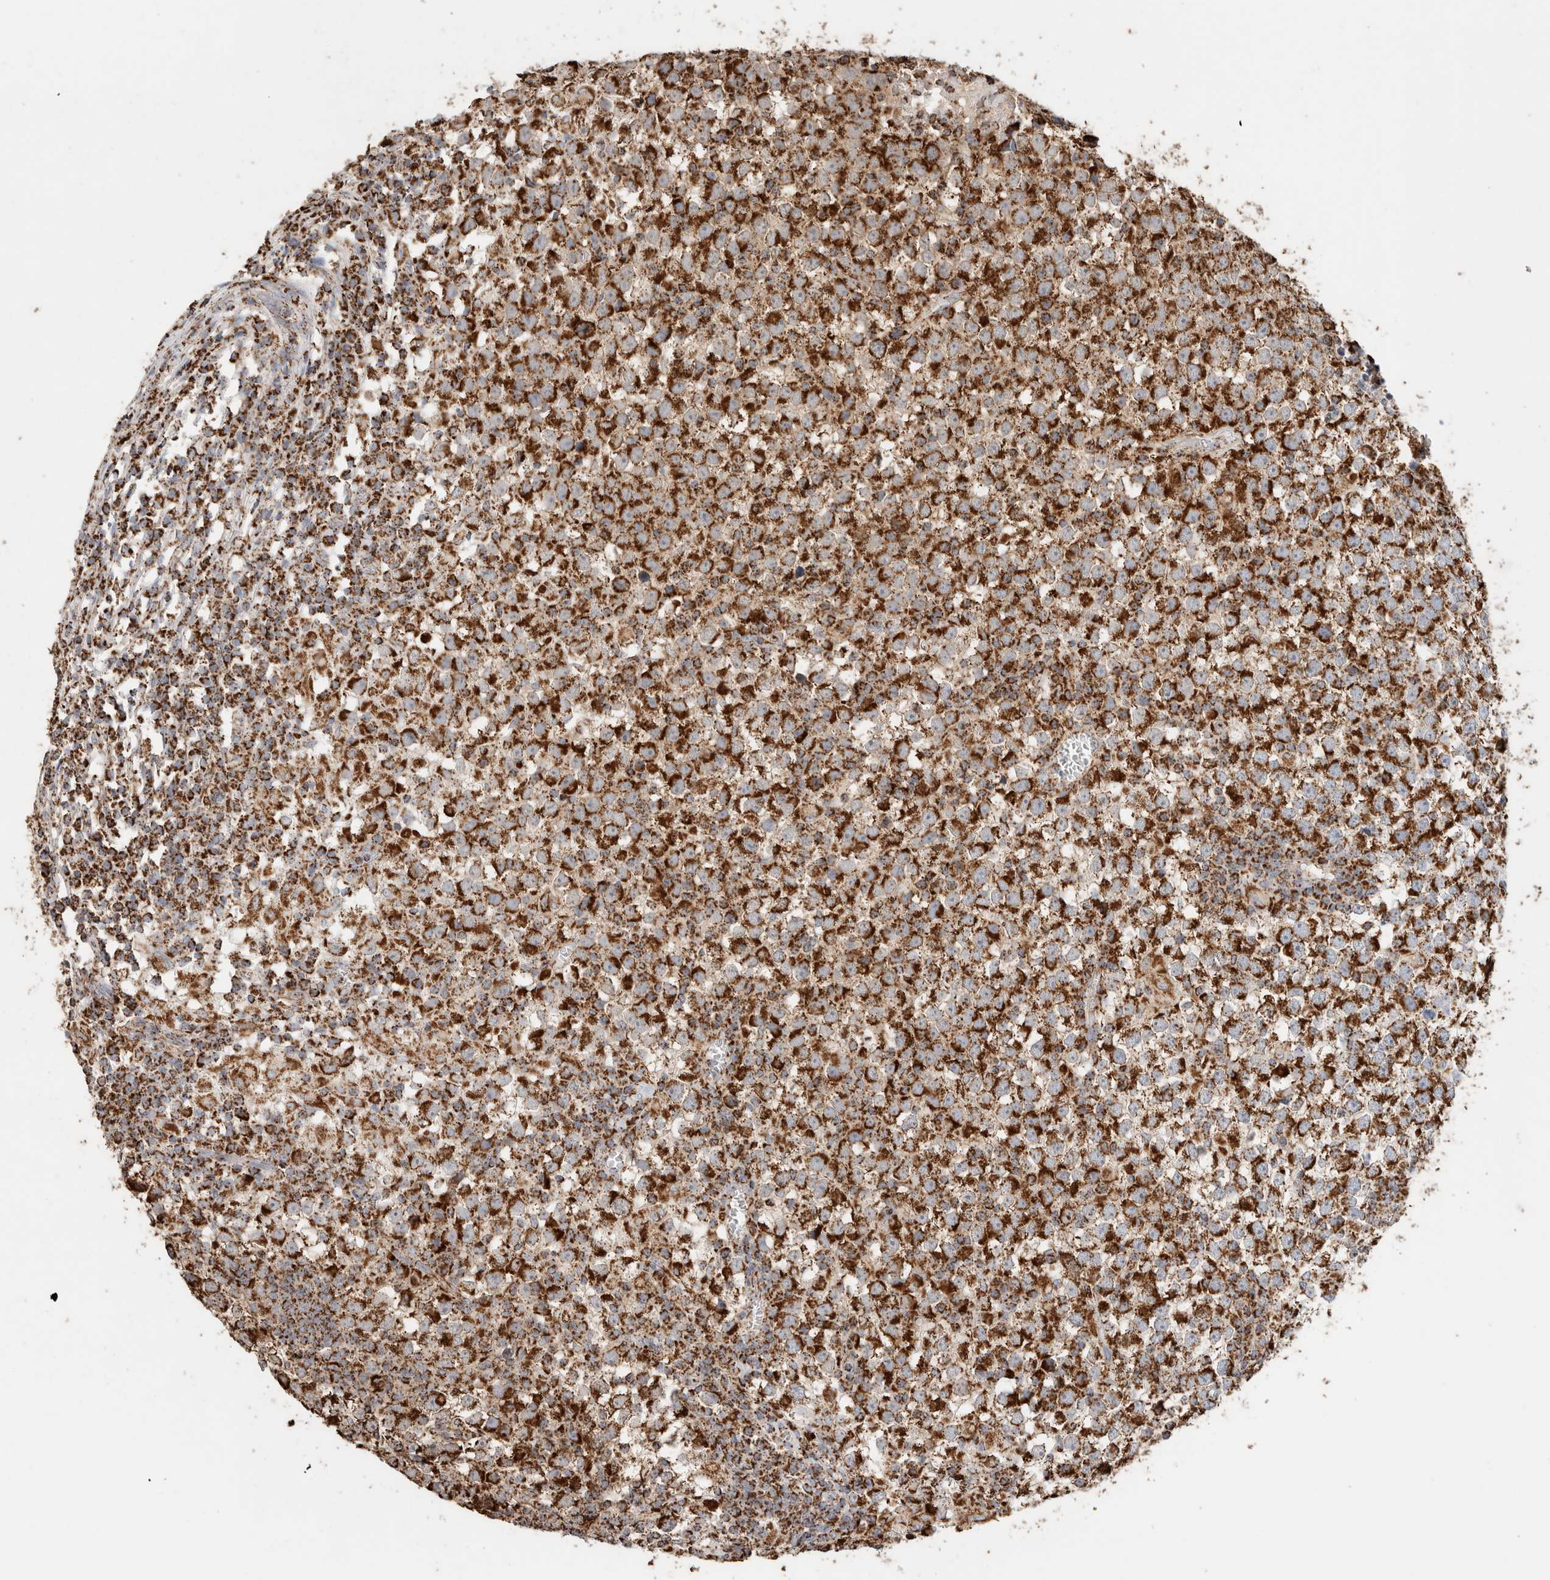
{"staining": {"intensity": "strong", "quantity": ">75%", "location": "cytoplasmic/membranous"}, "tissue": "testis cancer", "cell_type": "Tumor cells", "image_type": "cancer", "snomed": [{"axis": "morphology", "description": "Seminoma, NOS"}, {"axis": "topography", "description": "Testis"}], "caption": "Immunohistochemistry (DAB (3,3'-diaminobenzidine)) staining of human testis cancer shows strong cytoplasmic/membranous protein expression in about >75% of tumor cells.", "gene": "C1QBP", "patient": {"sex": "male", "age": 65}}